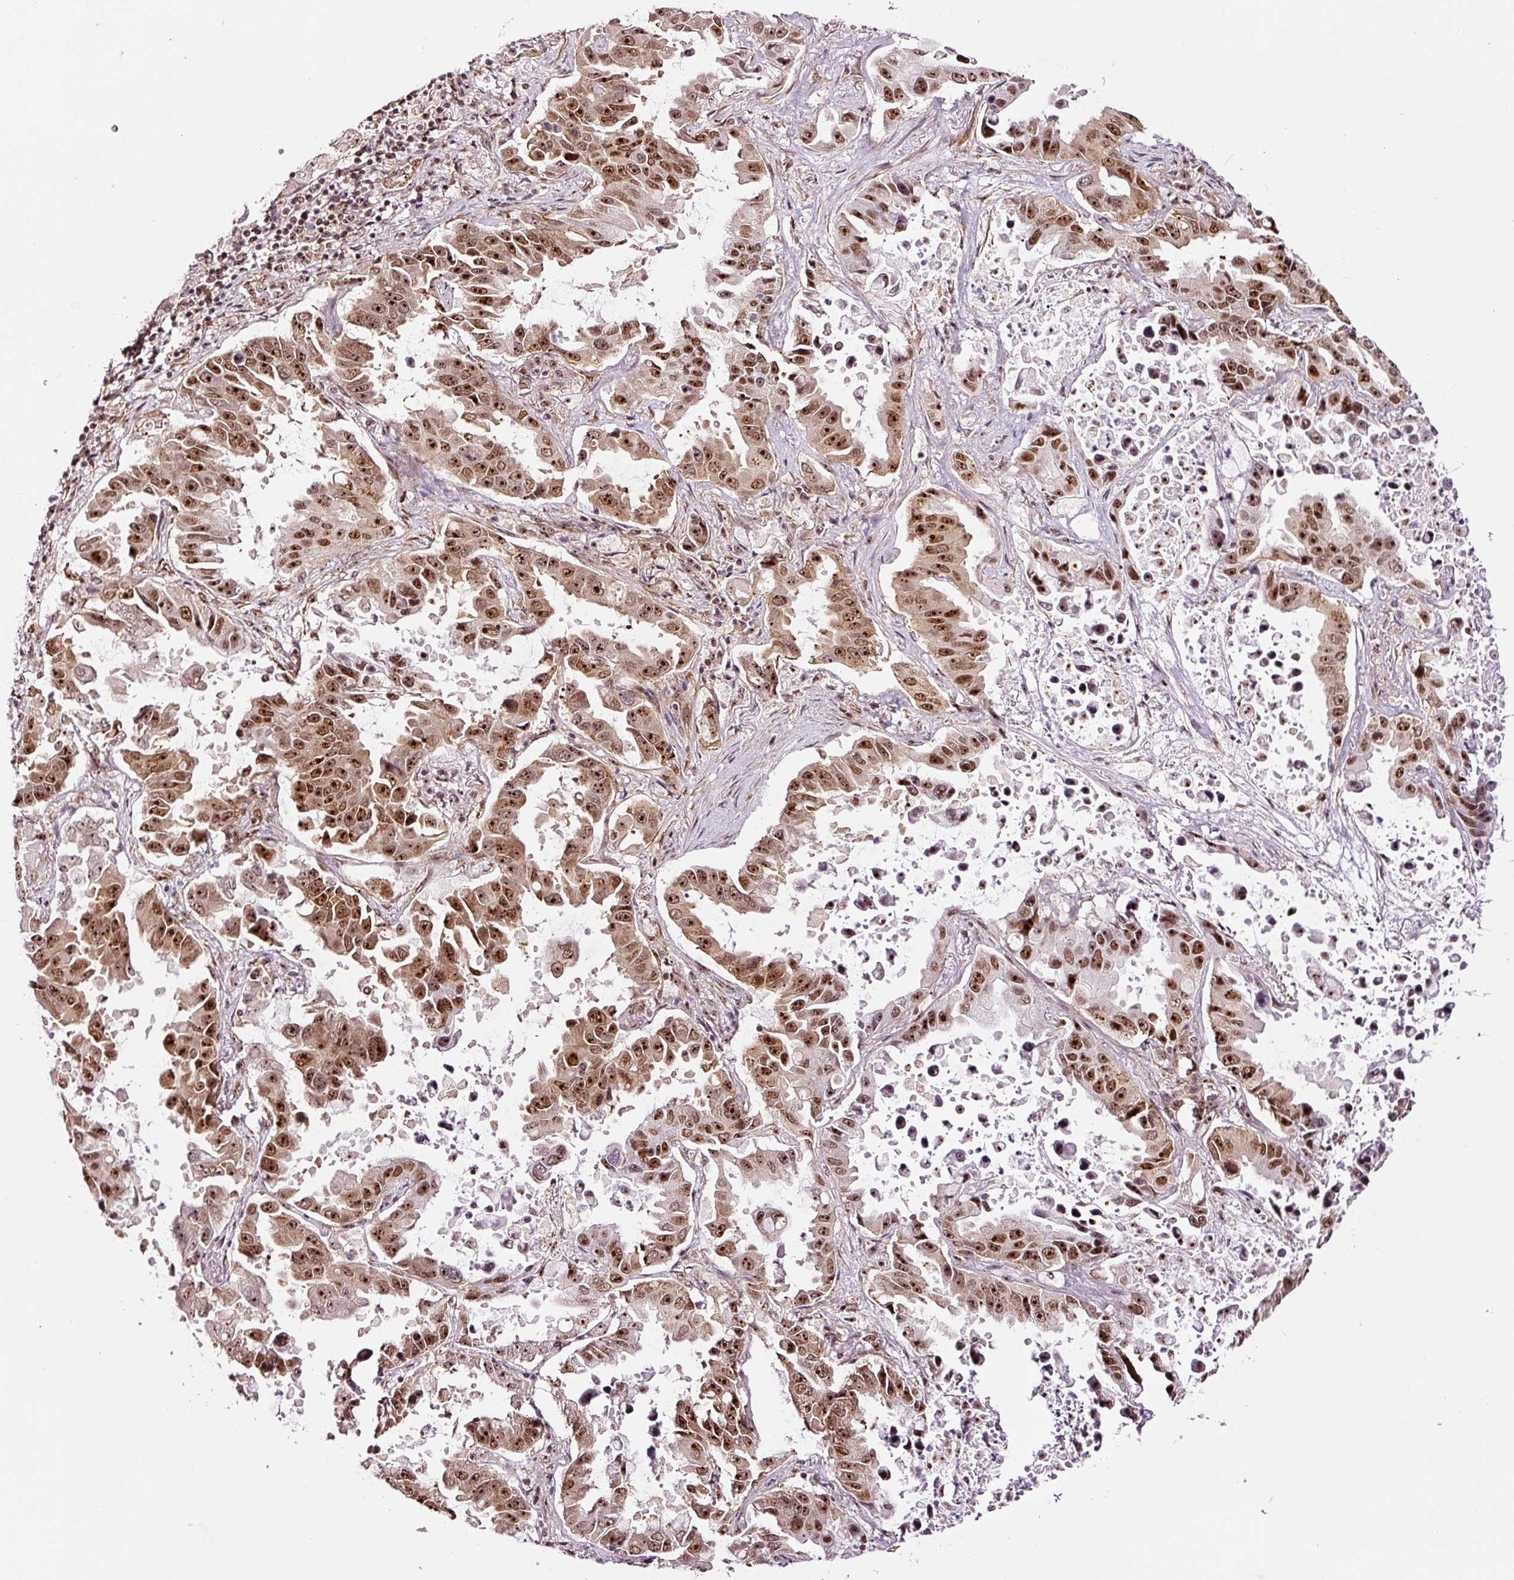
{"staining": {"intensity": "strong", "quantity": ">75%", "location": "nuclear"}, "tissue": "lung cancer", "cell_type": "Tumor cells", "image_type": "cancer", "snomed": [{"axis": "morphology", "description": "Adenocarcinoma, NOS"}, {"axis": "topography", "description": "Lung"}], "caption": "An IHC histopathology image of tumor tissue is shown. Protein staining in brown shows strong nuclear positivity in lung adenocarcinoma within tumor cells.", "gene": "GNL3", "patient": {"sex": "male", "age": 64}}